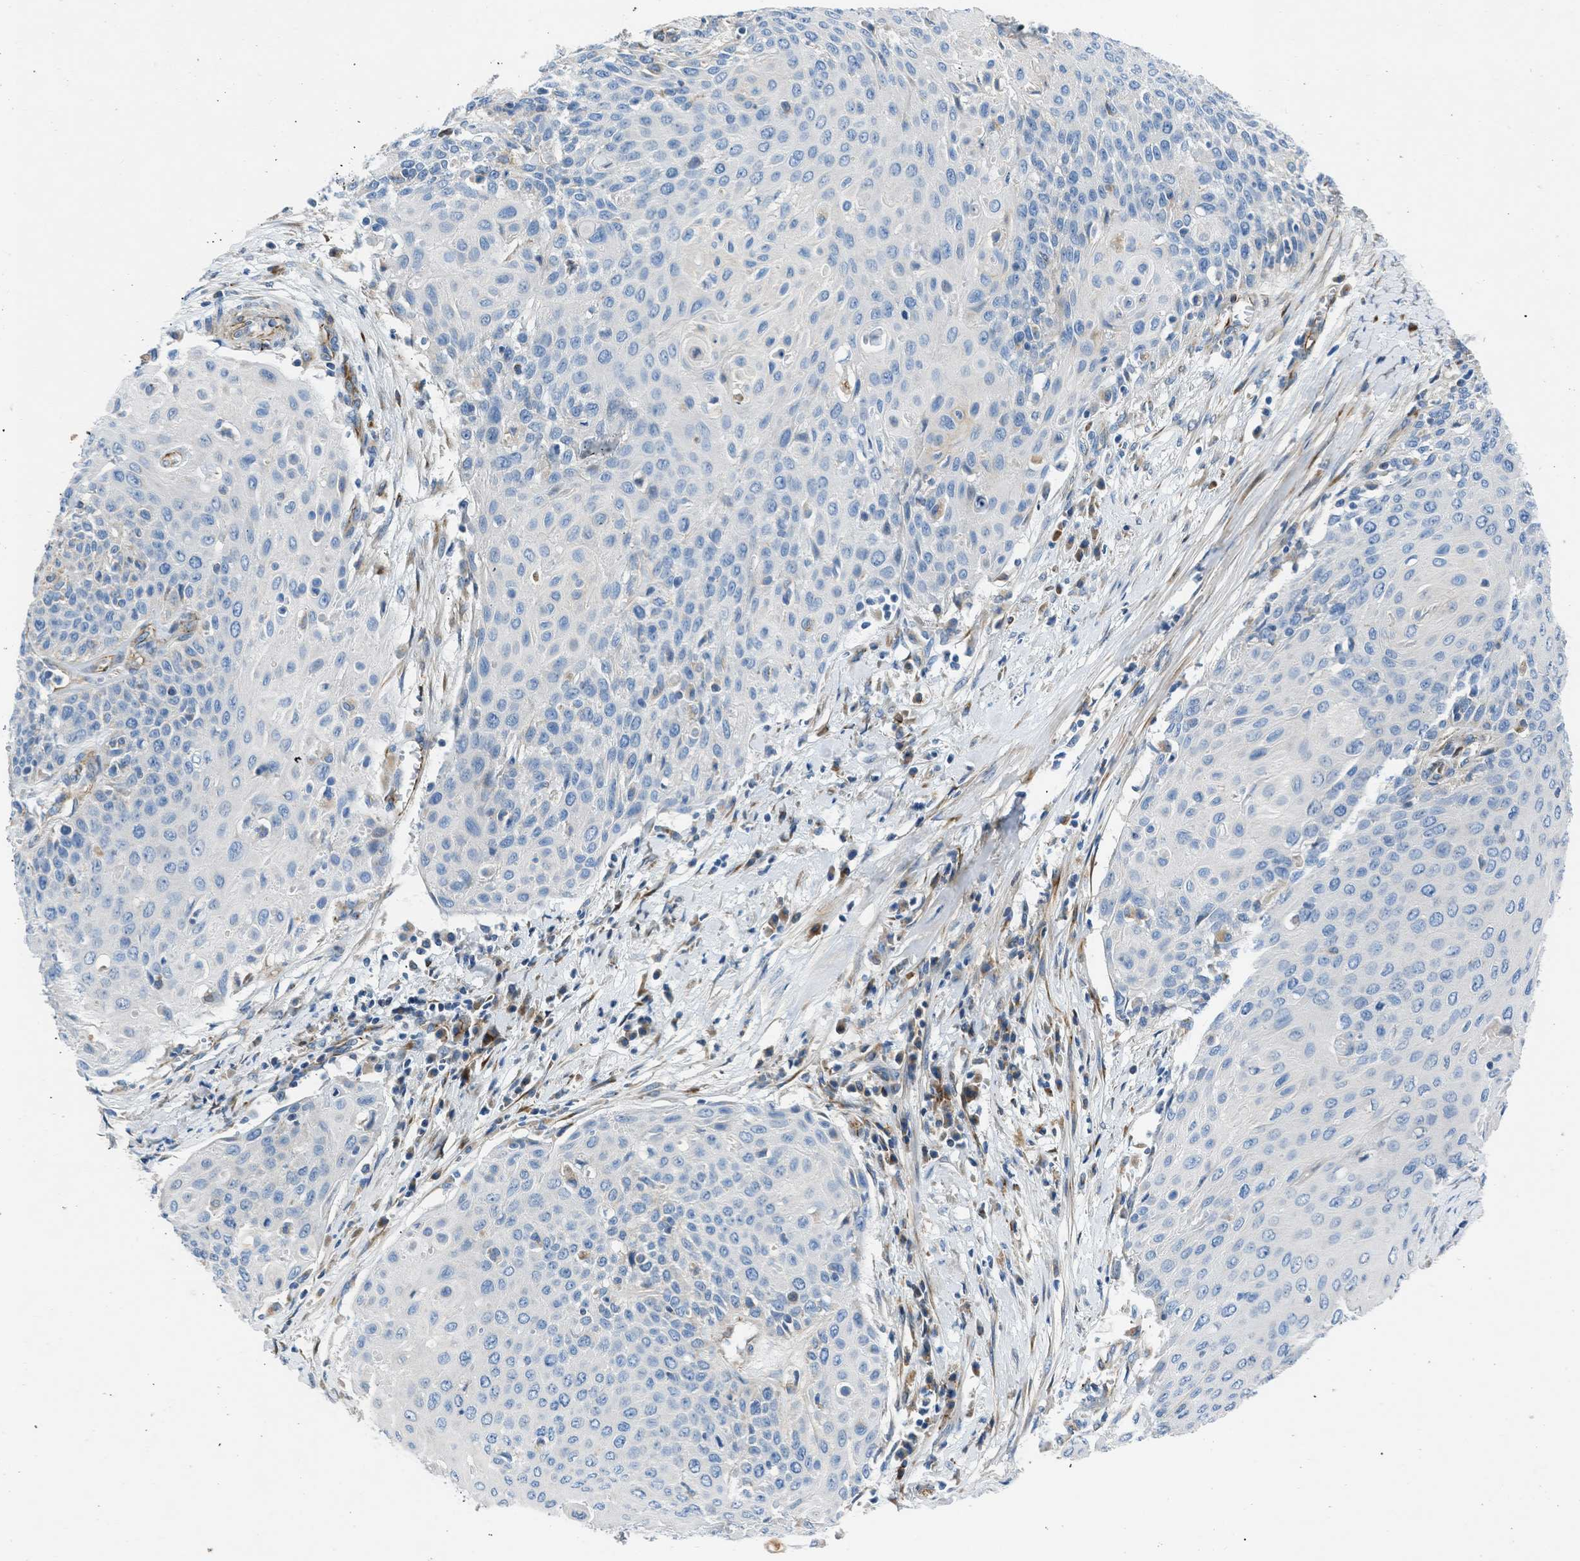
{"staining": {"intensity": "negative", "quantity": "none", "location": "none"}, "tissue": "cervical cancer", "cell_type": "Tumor cells", "image_type": "cancer", "snomed": [{"axis": "morphology", "description": "Squamous cell carcinoma, NOS"}, {"axis": "topography", "description": "Cervix"}], "caption": "Human cervical cancer (squamous cell carcinoma) stained for a protein using immunohistochemistry (IHC) demonstrates no positivity in tumor cells.", "gene": "ULK4", "patient": {"sex": "female", "age": 39}}